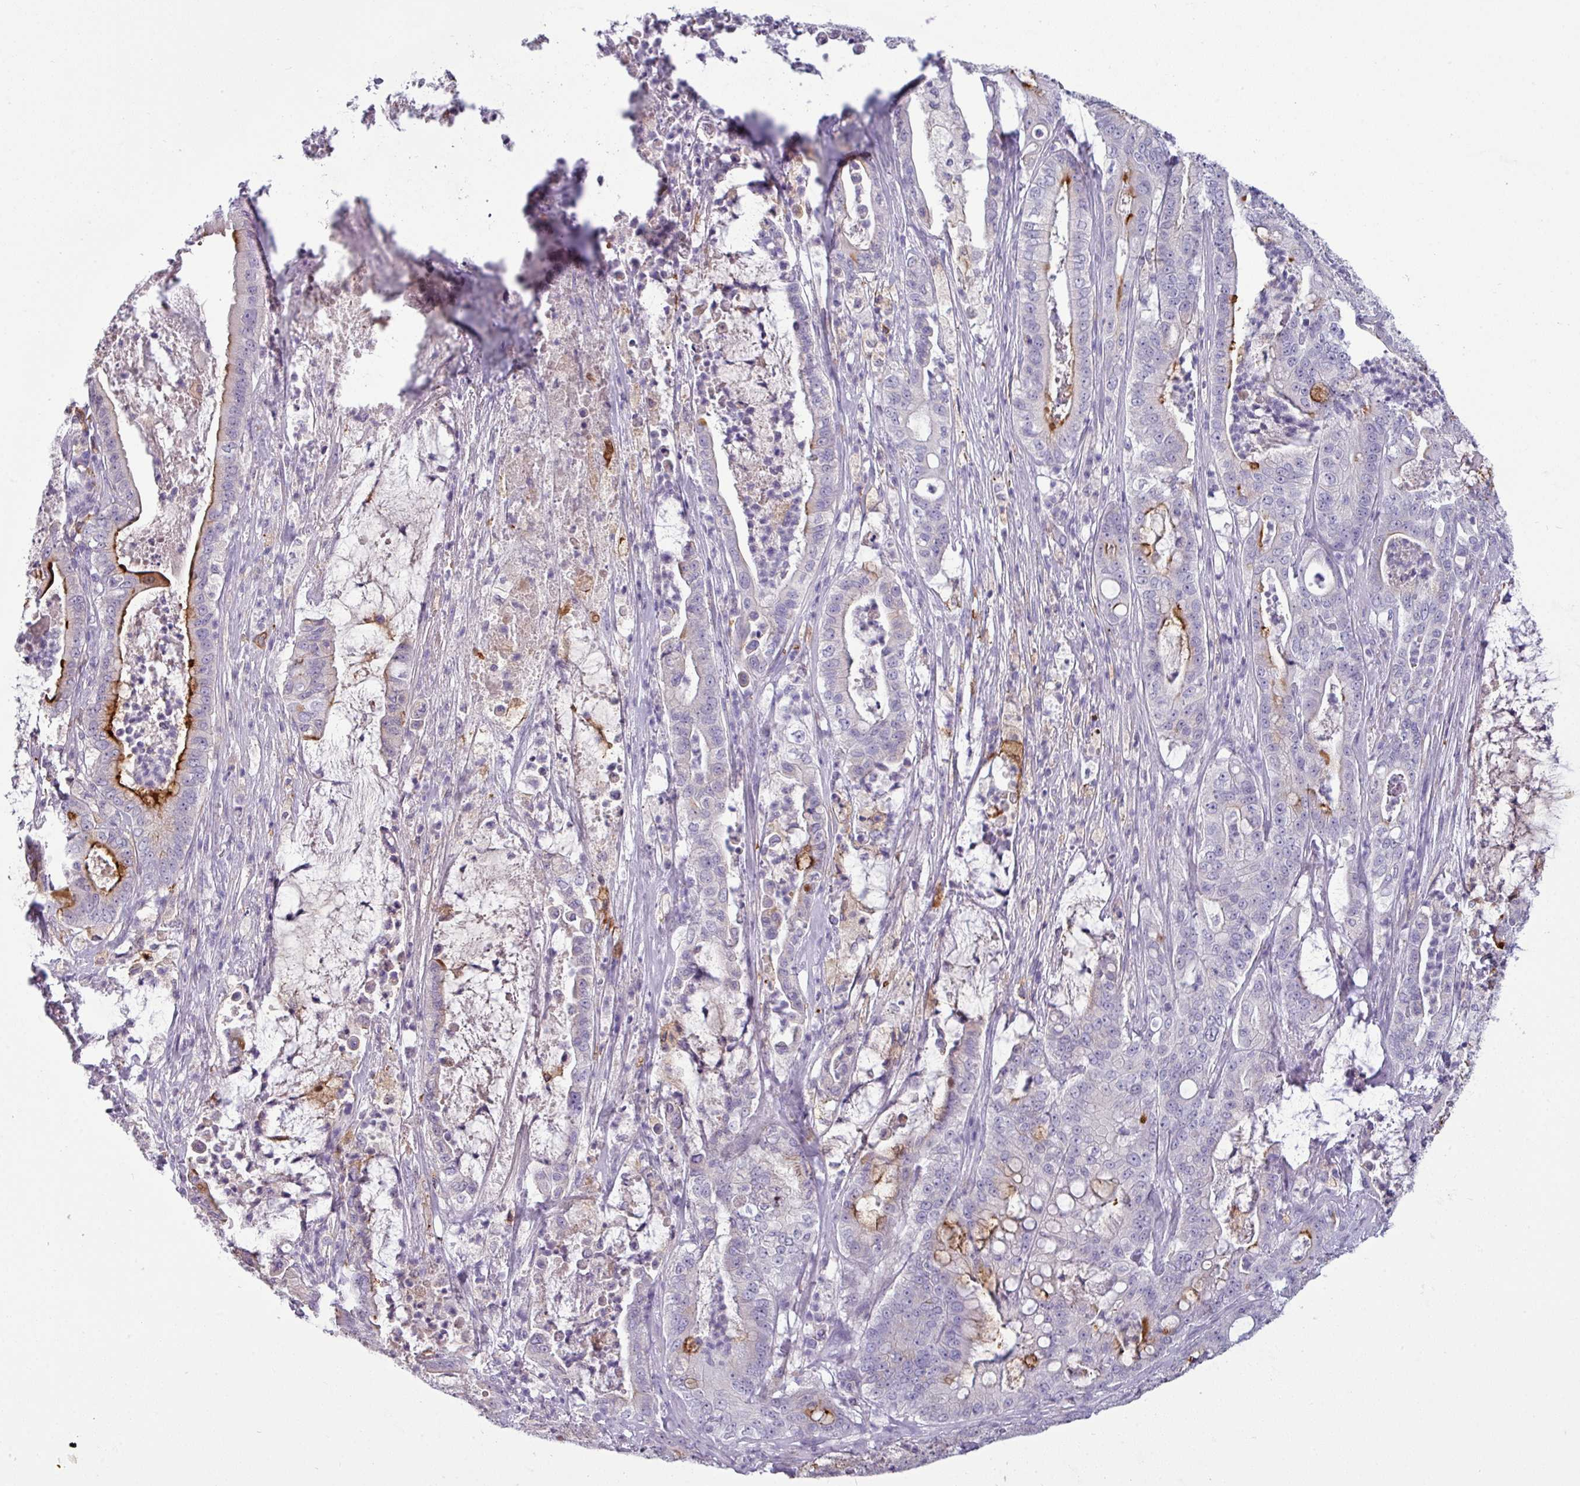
{"staining": {"intensity": "strong", "quantity": "<25%", "location": "cytoplasmic/membranous"}, "tissue": "pancreatic cancer", "cell_type": "Tumor cells", "image_type": "cancer", "snomed": [{"axis": "morphology", "description": "Adenocarcinoma, NOS"}, {"axis": "topography", "description": "Pancreas"}], "caption": "Human adenocarcinoma (pancreatic) stained with a brown dye reveals strong cytoplasmic/membranous positive positivity in about <25% of tumor cells.", "gene": "SLC26A9", "patient": {"sex": "male", "age": 71}}